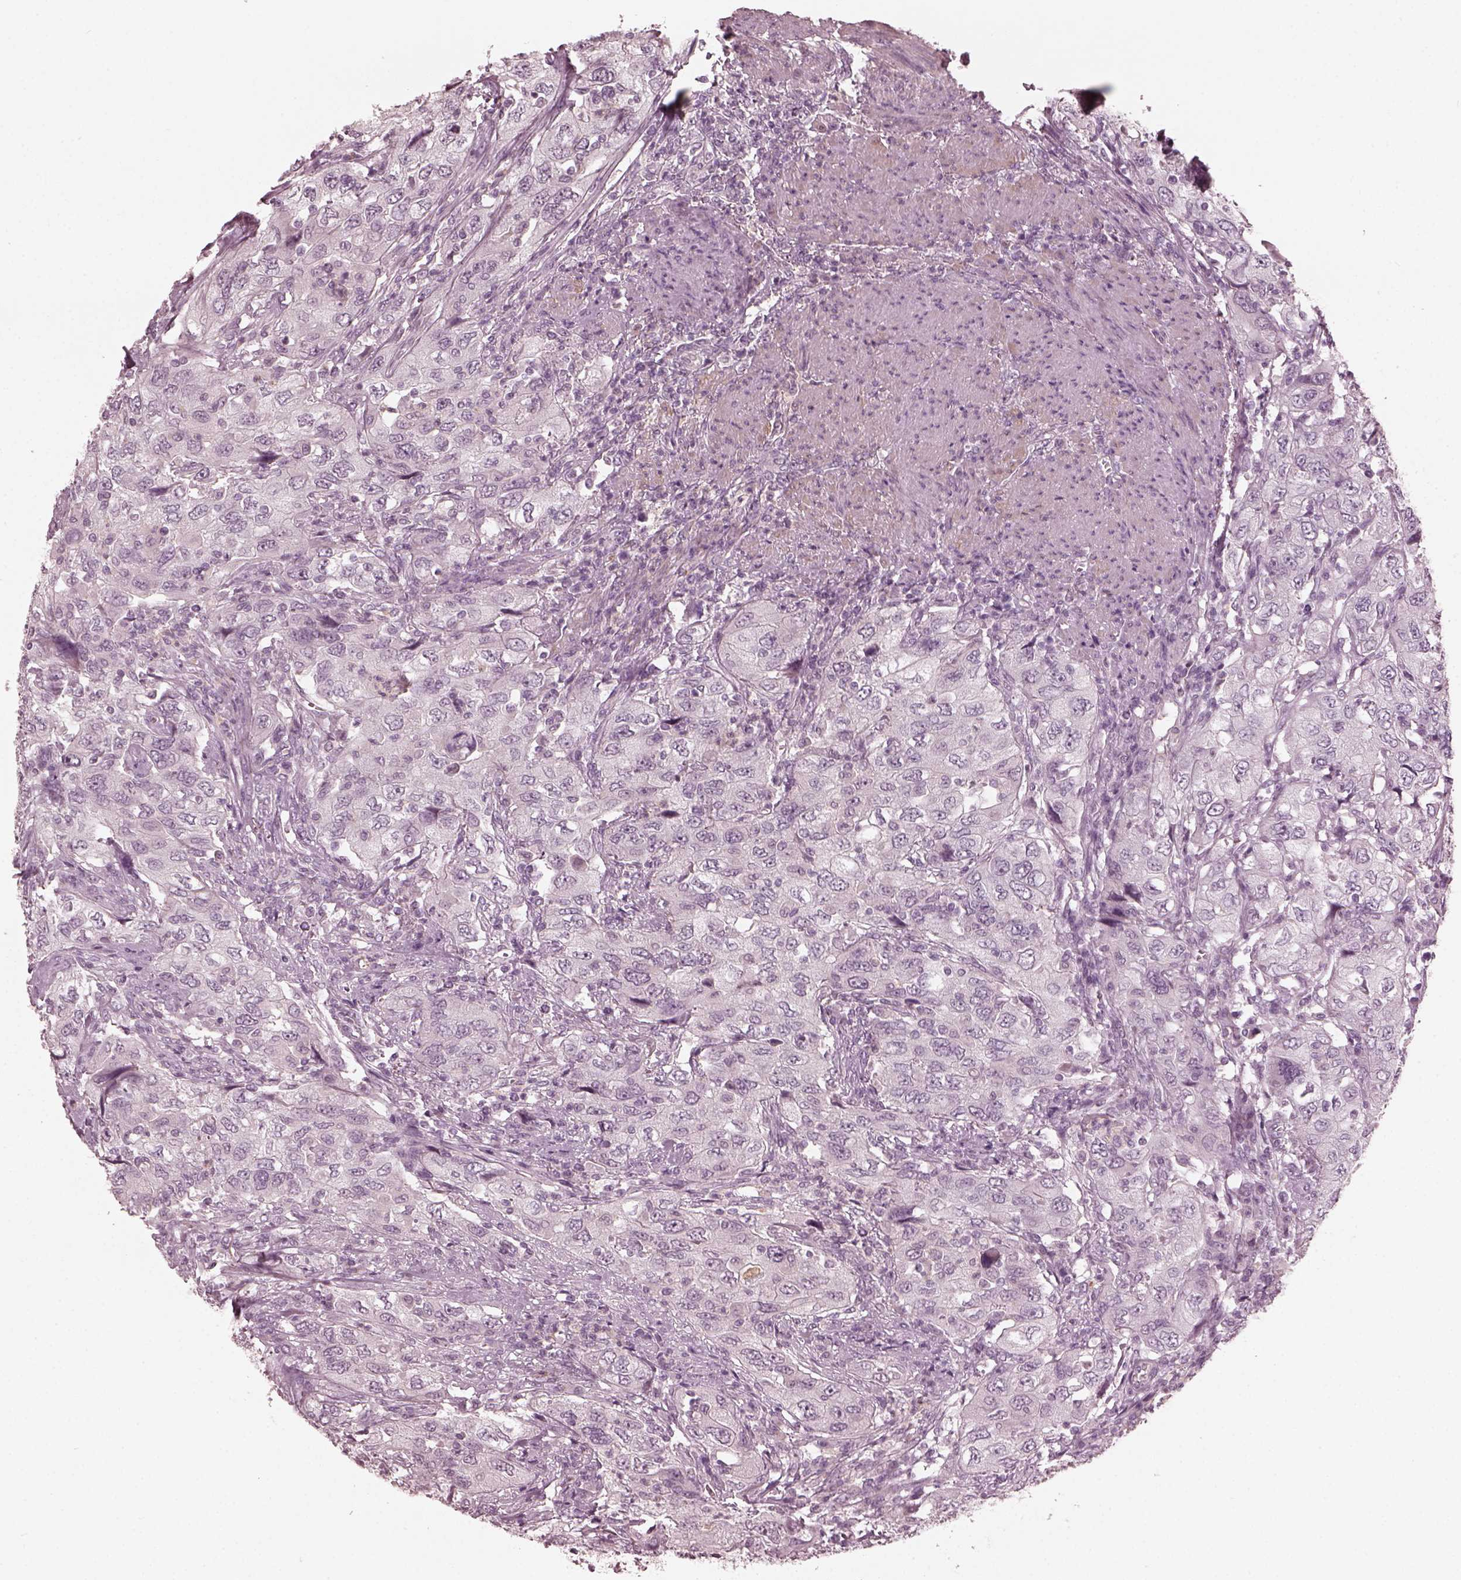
{"staining": {"intensity": "negative", "quantity": "none", "location": "none"}, "tissue": "urothelial cancer", "cell_type": "Tumor cells", "image_type": "cancer", "snomed": [{"axis": "morphology", "description": "Urothelial carcinoma, High grade"}, {"axis": "topography", "description": "Urinary bladder"}], "caption": "Immunohistochemistry micrograph of human urothelial cancer stained for a protein (brown), which displays no positivity in tumor cells.", "gene": "CCDC170", "patient": {"sex": "male", "age": 76}}